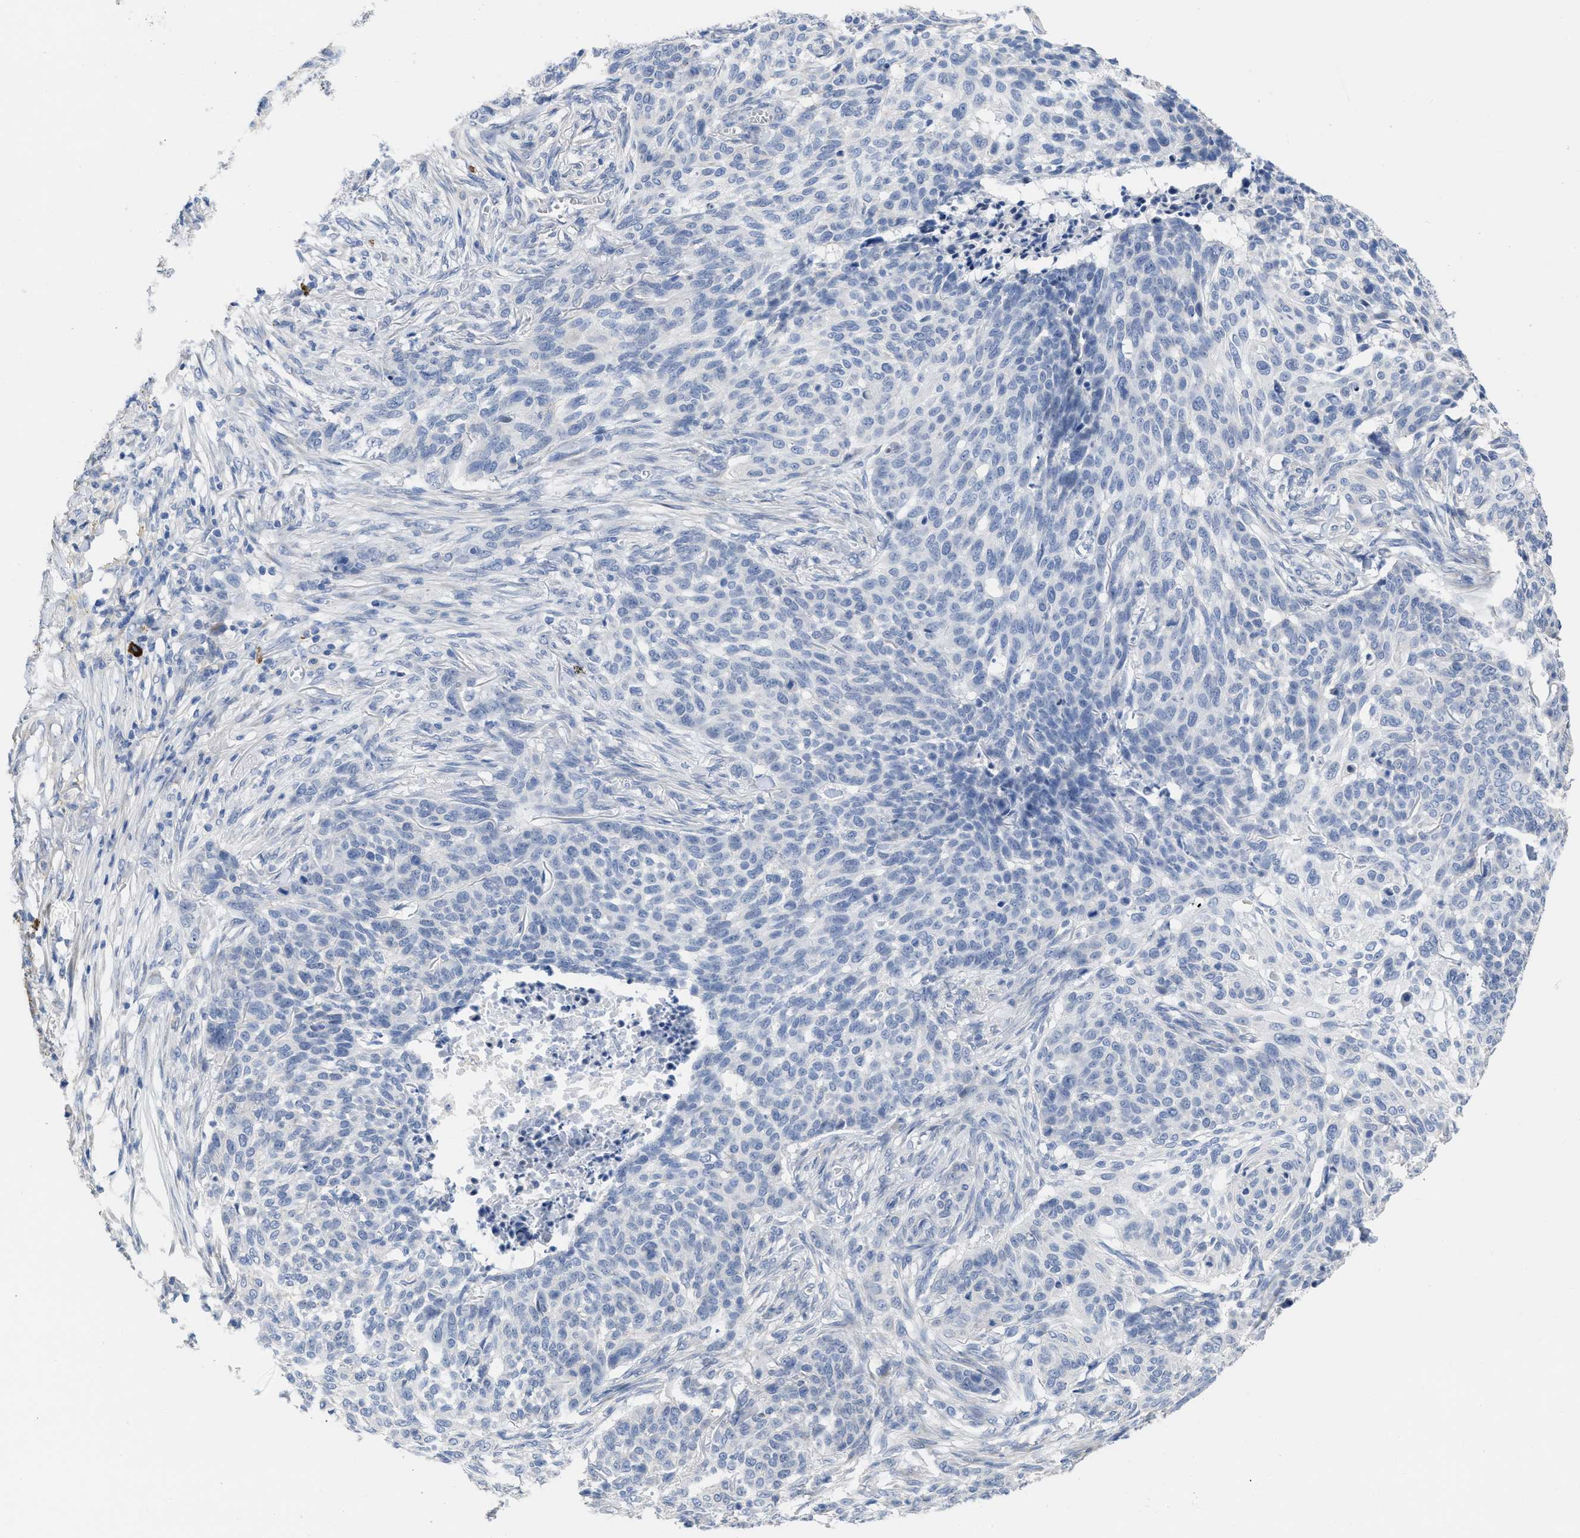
{"staining": {"intensity": "negative", "quantity": "none", "location": "none"}, "tissue": "skin cancer", "cell_type": "Tumor cells", "image_type": "cancer", "snomed": [{"axis": "morphology", "description": "Basal cell carcinoma"}, {"axis": "topography", "description": "Skin"}], "caption": "There is no significant positivity in tumor cells of skin basal cell carcinoma. Nuclei are stained in blue.", "gene": "ACKR1", "patient": {"sex": "male", "age": 85}}